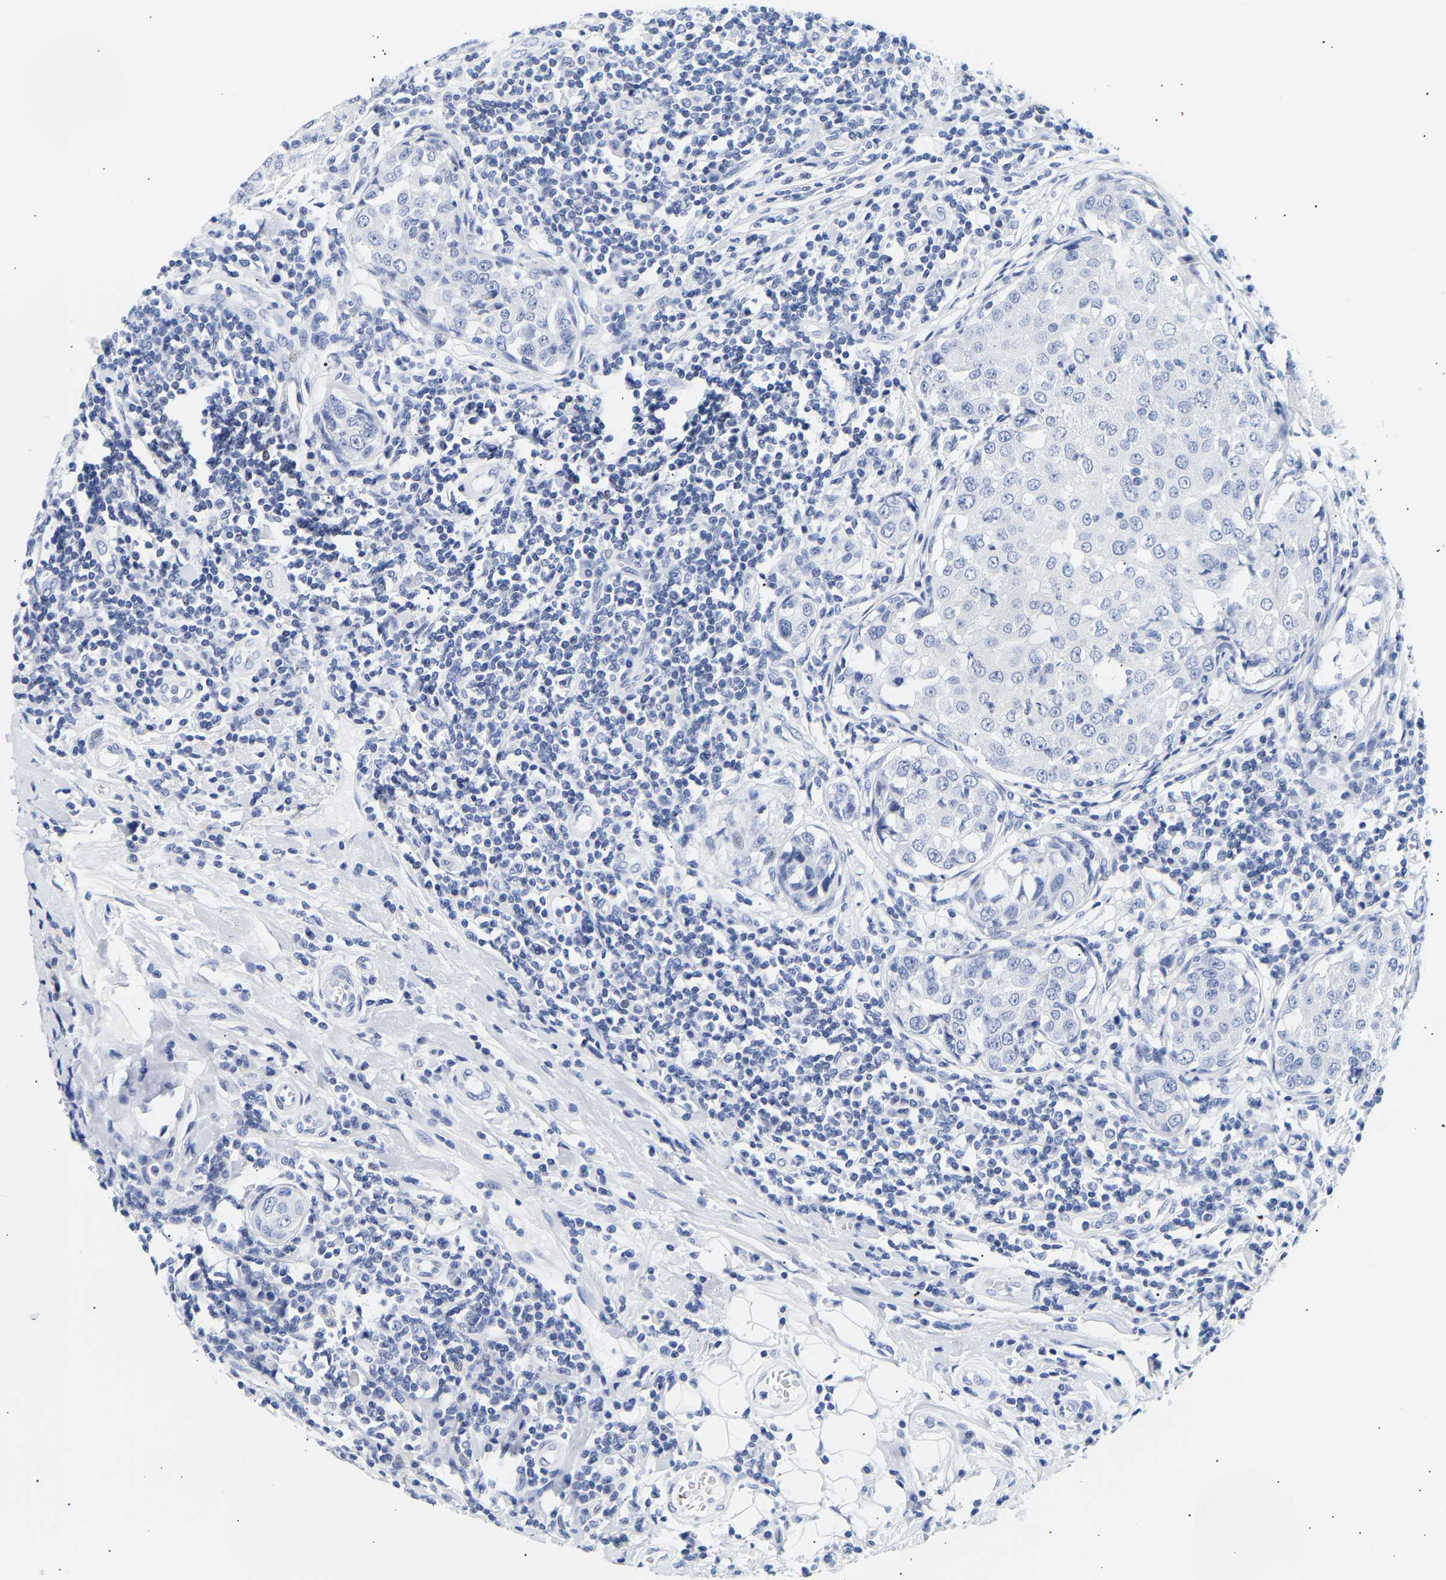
{"staining": {"intensity": "negative", "quantity": "none", "location": "none"}, "tissue": "breast cancer", "cell_type": "Tumor cells", "image_type": "cancer", "snomed": [{"axis": "morphology", "description": "Duct carcinoma"}, {"axis": "topography", "description": "Breast"}], "caption": "The IHC image has no significant staining in tumor cells of breast cancer (infiltrating ductal carcinoma) tissue. (Brightfield microscopy of DAB (3,3'-diaminobenzidine) immunohistochemistry (IHC) at high magnification).", "gene": "SPINK2", "patient": {"sex": "female", "age": 27}}